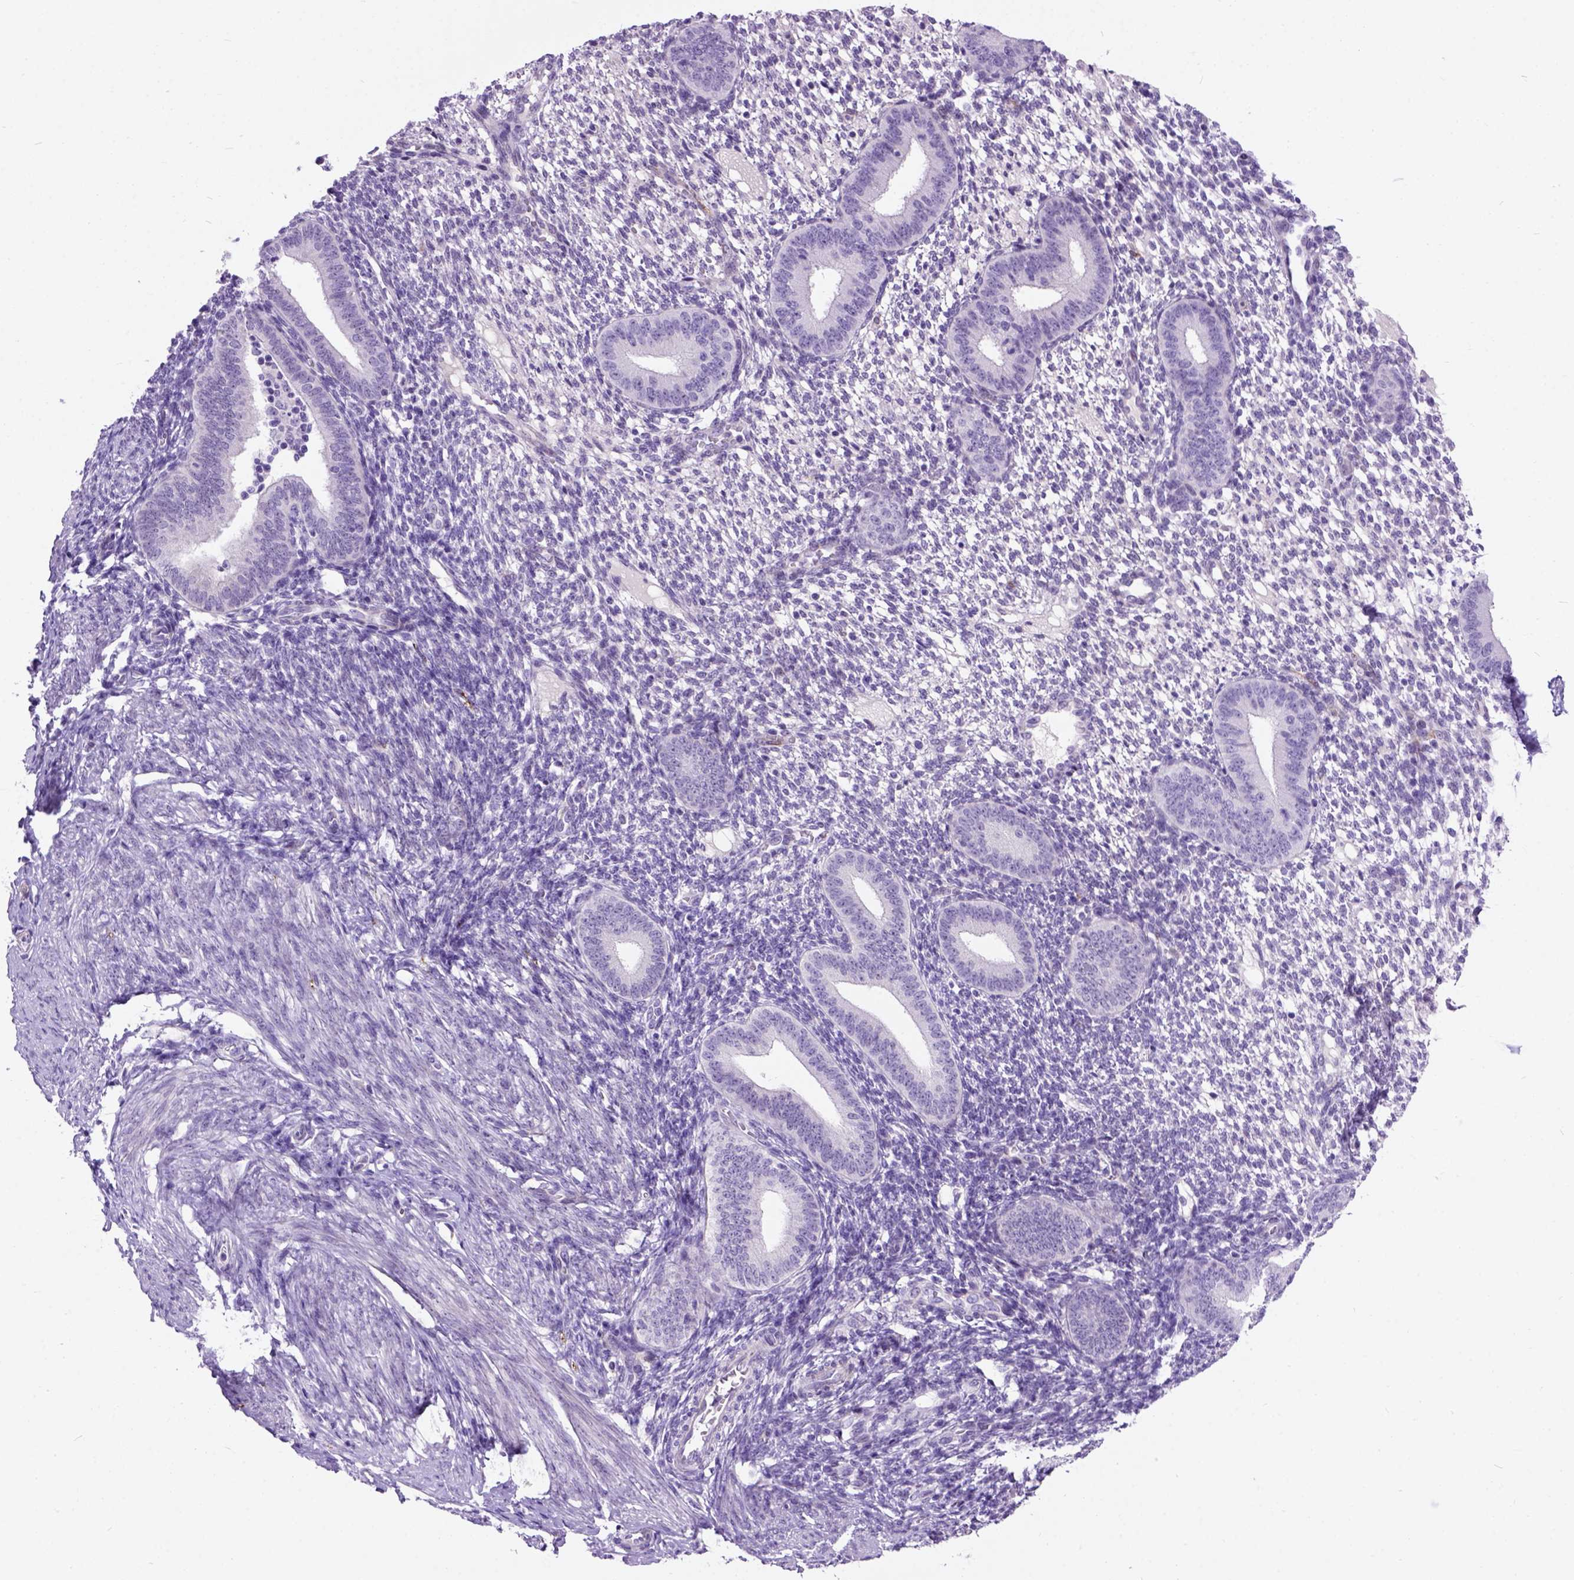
{"staining": {"intensity": "negative", "quantity": "none", "location": "none"}, "tissue": "endometrium", "cell_type": "Cells in endometrial stroma", "image_type": "normal", "snomed": [{"axis": "morphology", "description": "Normal tissue, NOS"}, {"axis": "topography", "description": "Endometrium"}], "caption": "Cells in endometrial stroma are negative for brown protein staining in normal endometrium. The staining was performed using DAB (3,3'-diaminobenzidine) to visualize the protein expression in brown, while the nuclei were stained in blue with hematoxylin (Magnification: 20x).", "gene": "MAPT", "patient": {"sex": "female", "age": 40}}